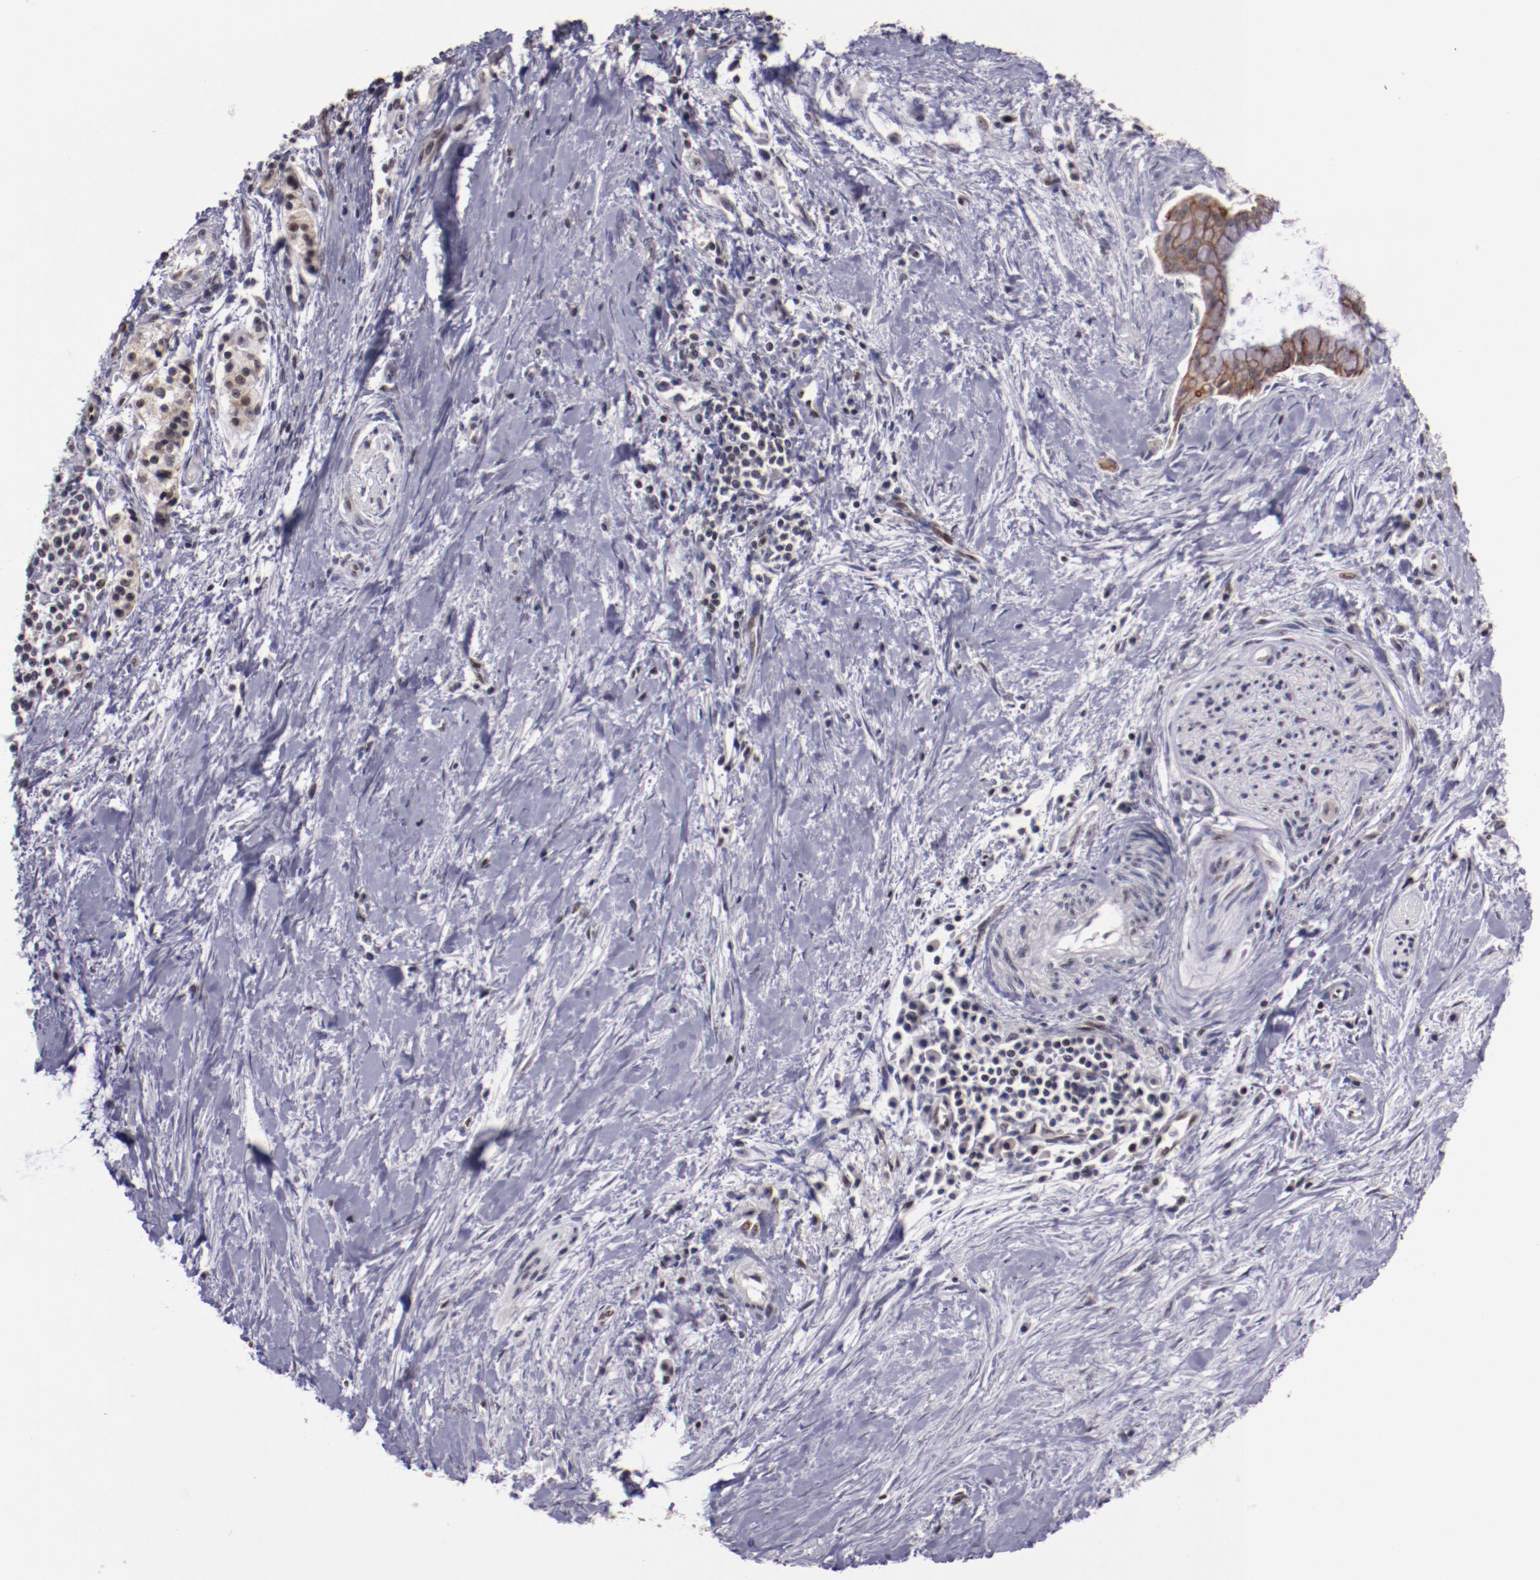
{"staining": {"intensity": "moderate", "quantity": ">75%", "location": "cytoplasmic/membranous"}, "tissue": "pancreatic cancer", "cell_type": "Tumor cells", "image_type": "cancer", "snomed": [{"axis": "morphology", "description": "Adenocarcinoma, NOS"}, {"axis": "topography", "description": "Pancreas"}], "caption": "IHC photomicrograph of human pancreatic cancer stained for a protein (brown), which reveals medium levels of moderate cytoplasmic/membranous positivity in about >75% of tumor cells.", "gene": "DDX24", "patient": {"sex": "male", "age": 59}}